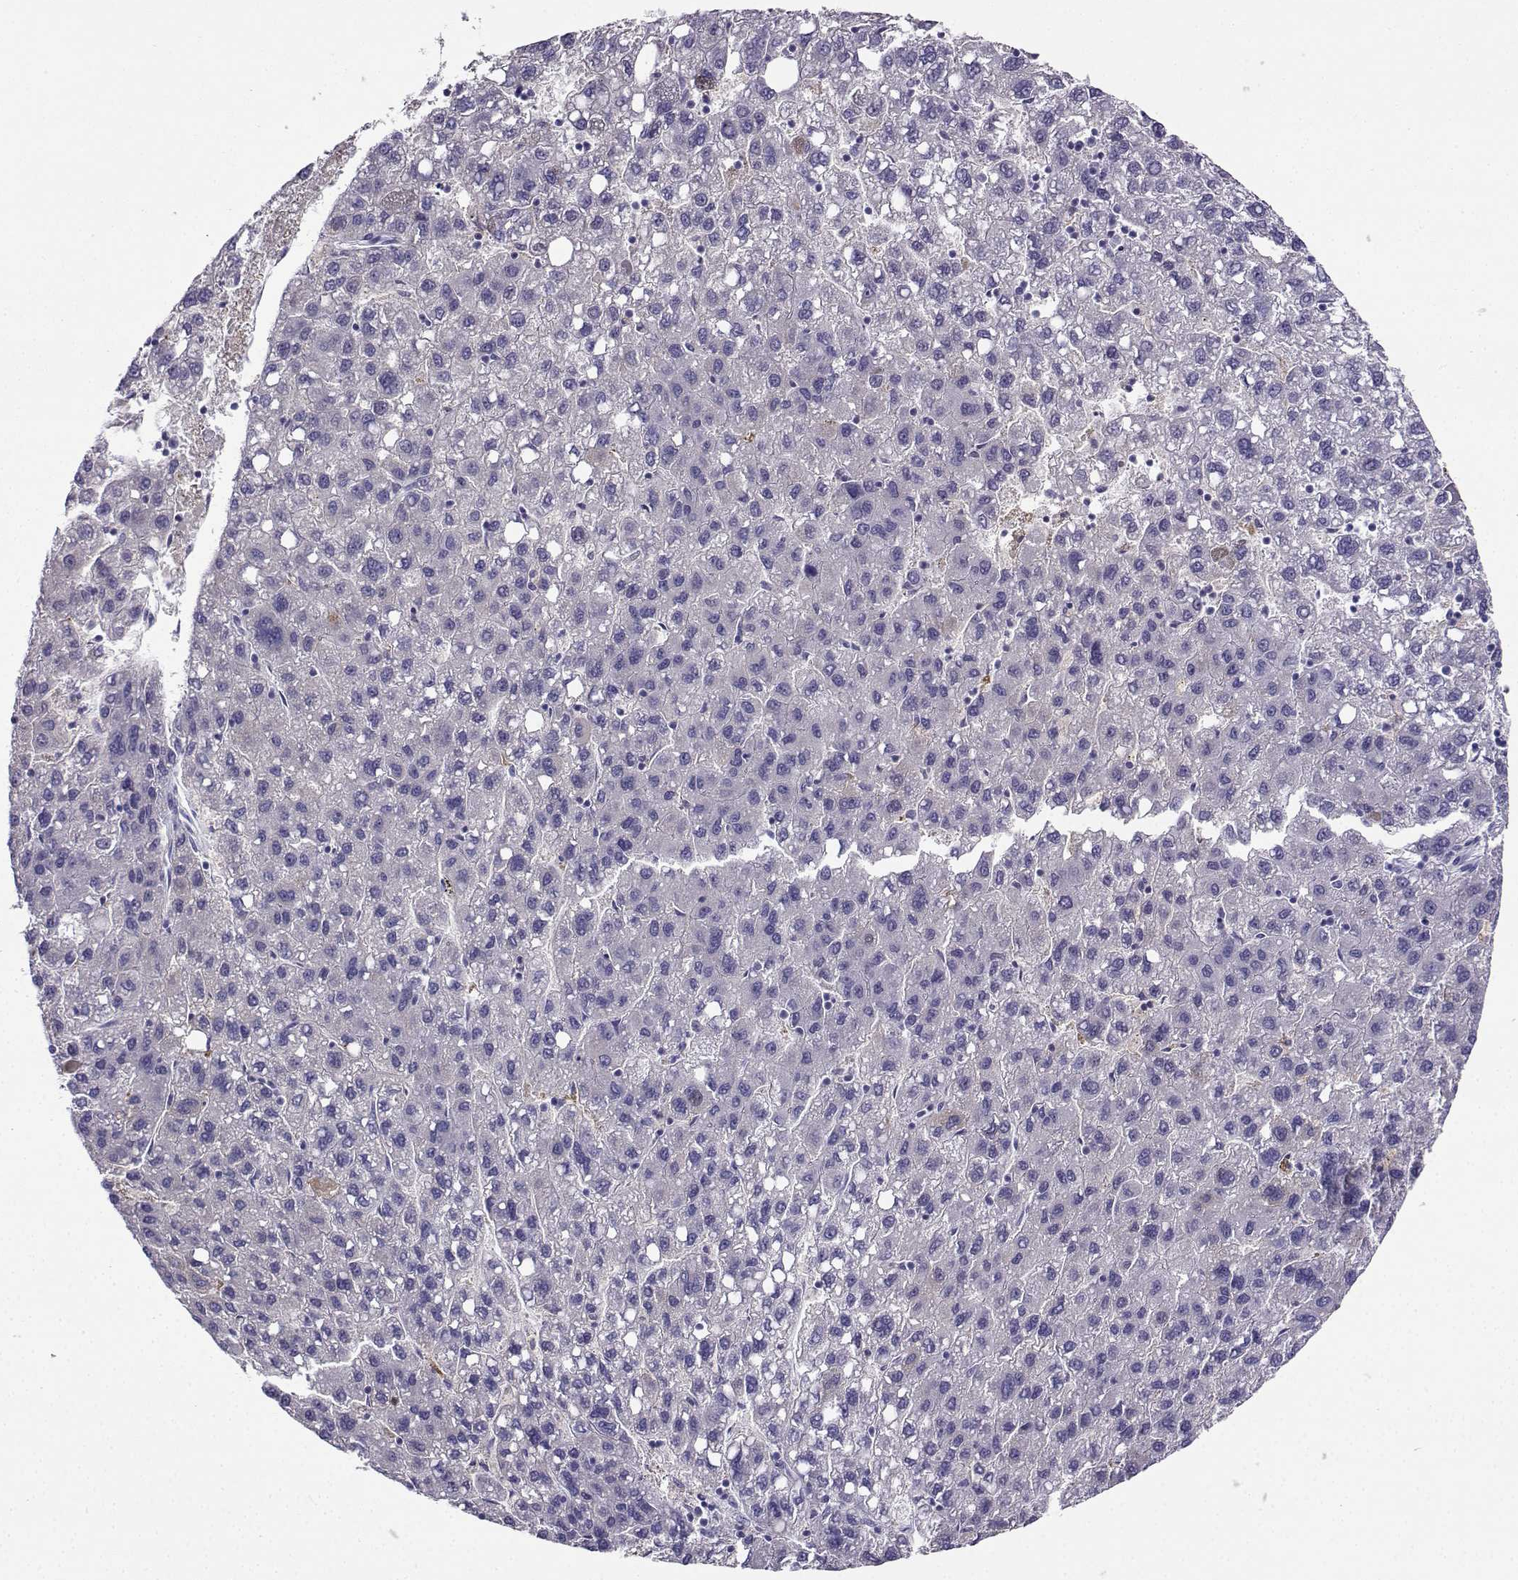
{"staining": {"intensity": "negative", "quantity": "none", "location": "none"}, "tissue": "liver cancer", "cell_type": "Tumor cells", "image_type": "cancer", "snomed": [{"axis": "morphology", "description": "Carcinoma, Hepatocellular, NOS"}, {"axis": "topography", "description": "Liver"}], "caption": "Tumor cells show no significant protein staining in liver cancer (hepatocellular carcinoma). (DAB immunohistochemistry (IHC) with hematoxylin counter stain).", "gene": "LINGO1", "patient": {"sex": "female", "age": 82}}